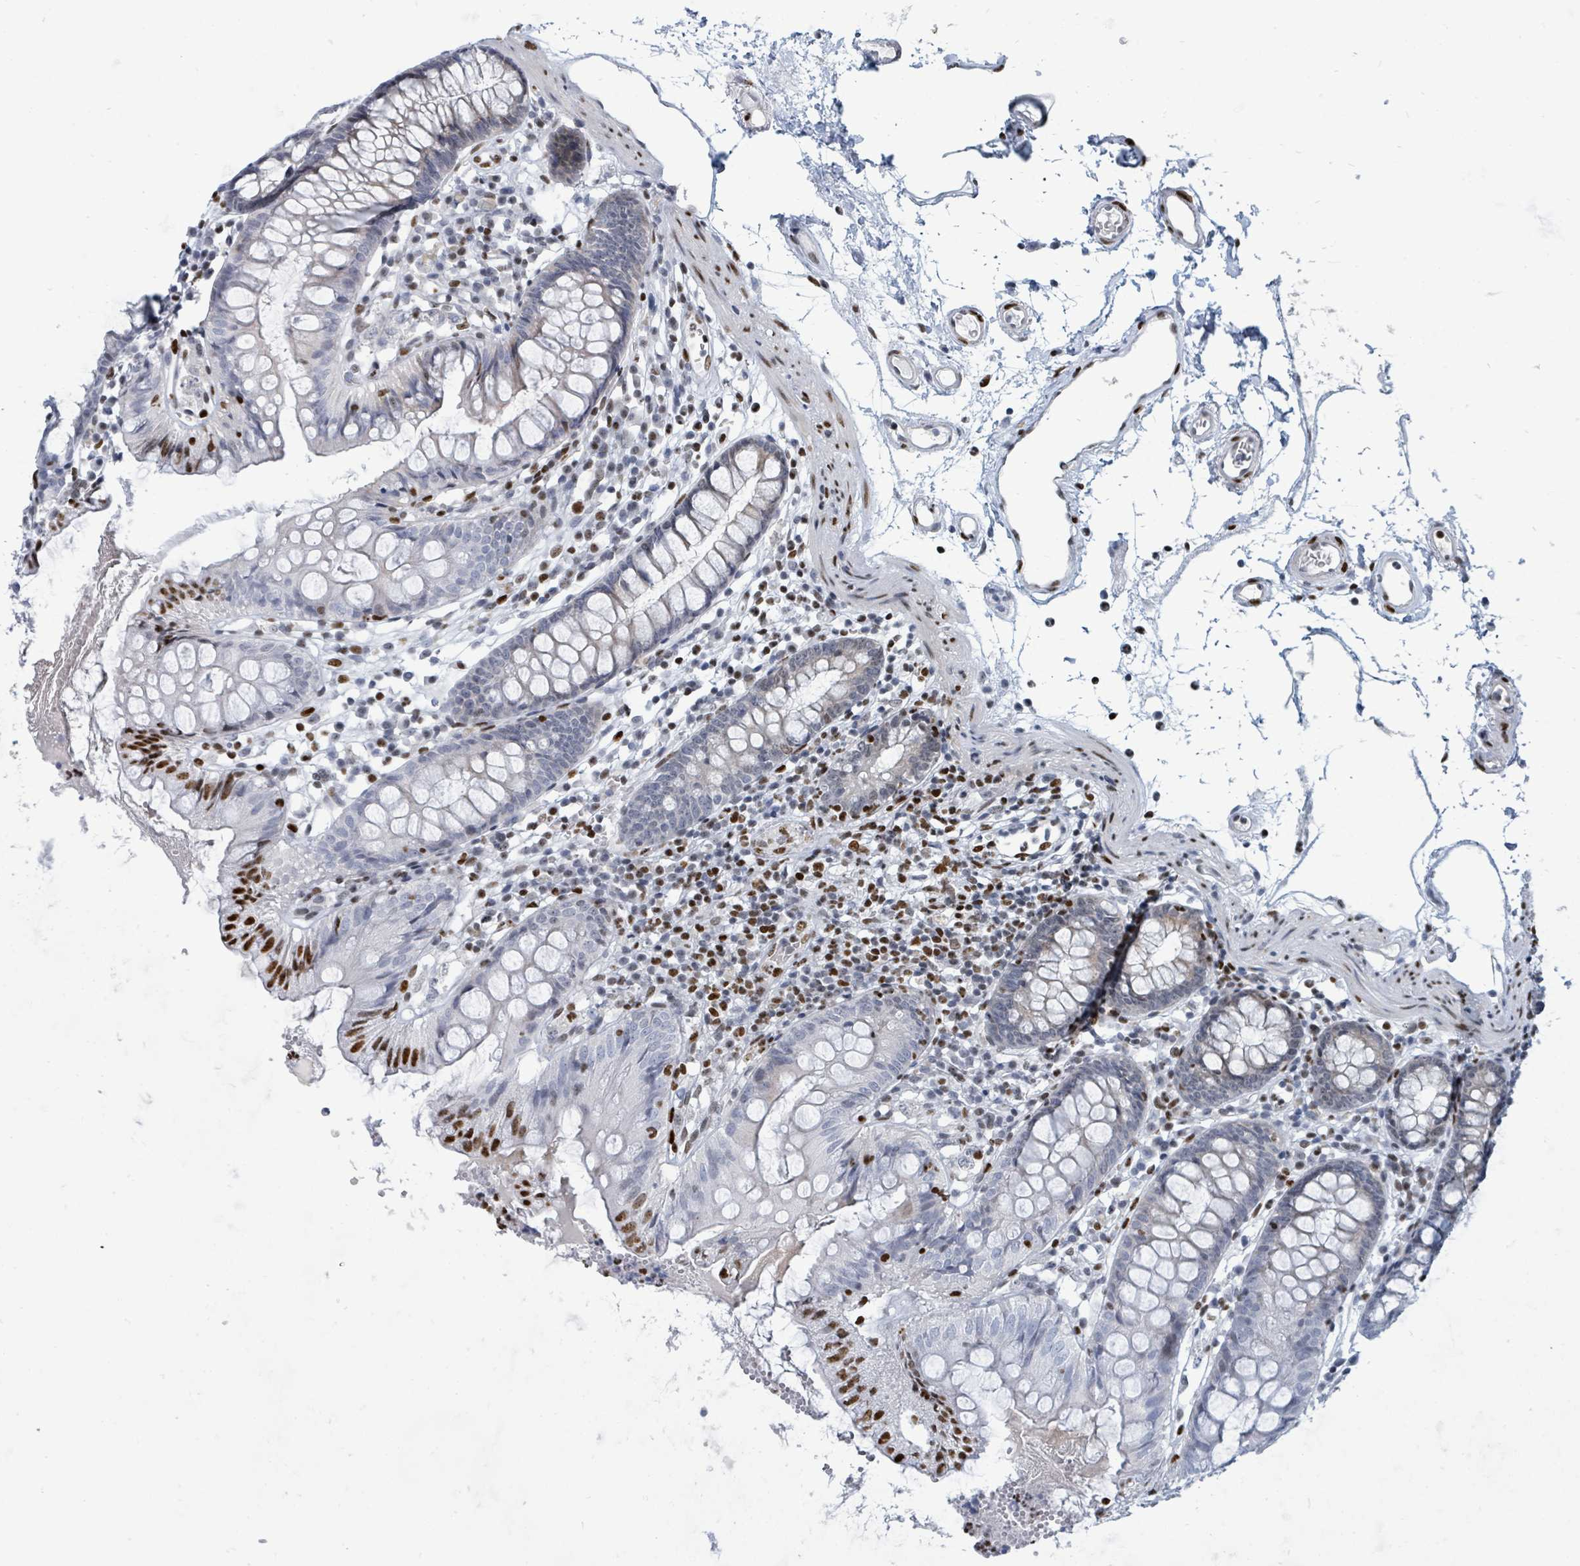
{"staining": {"intensity": "strong", "quantity": ">75%", "location": "nuclear"}, "tissue": "colon", "cell_type": "Endothelial cells", "image_type": "normal", "snomed": [{"axis": "morphology", "description": "Normal tissue, NOS"}, {"axis": "topography", "description": "Colon"}], "caption": "The photomicrograph demonstrates immunohistochemical staining of normal colon. There is strong nuclear expression is appreciated in about >75% of endothelial cells. The protein of interest is stained brown, and the nuclei are stained in blue (DAB (3,3'-diaminobenzidine) IHC with brightfield microscopy, high magnification).", "gene": "SUMO2", "patient": {"sex": "female", "age": 84}}